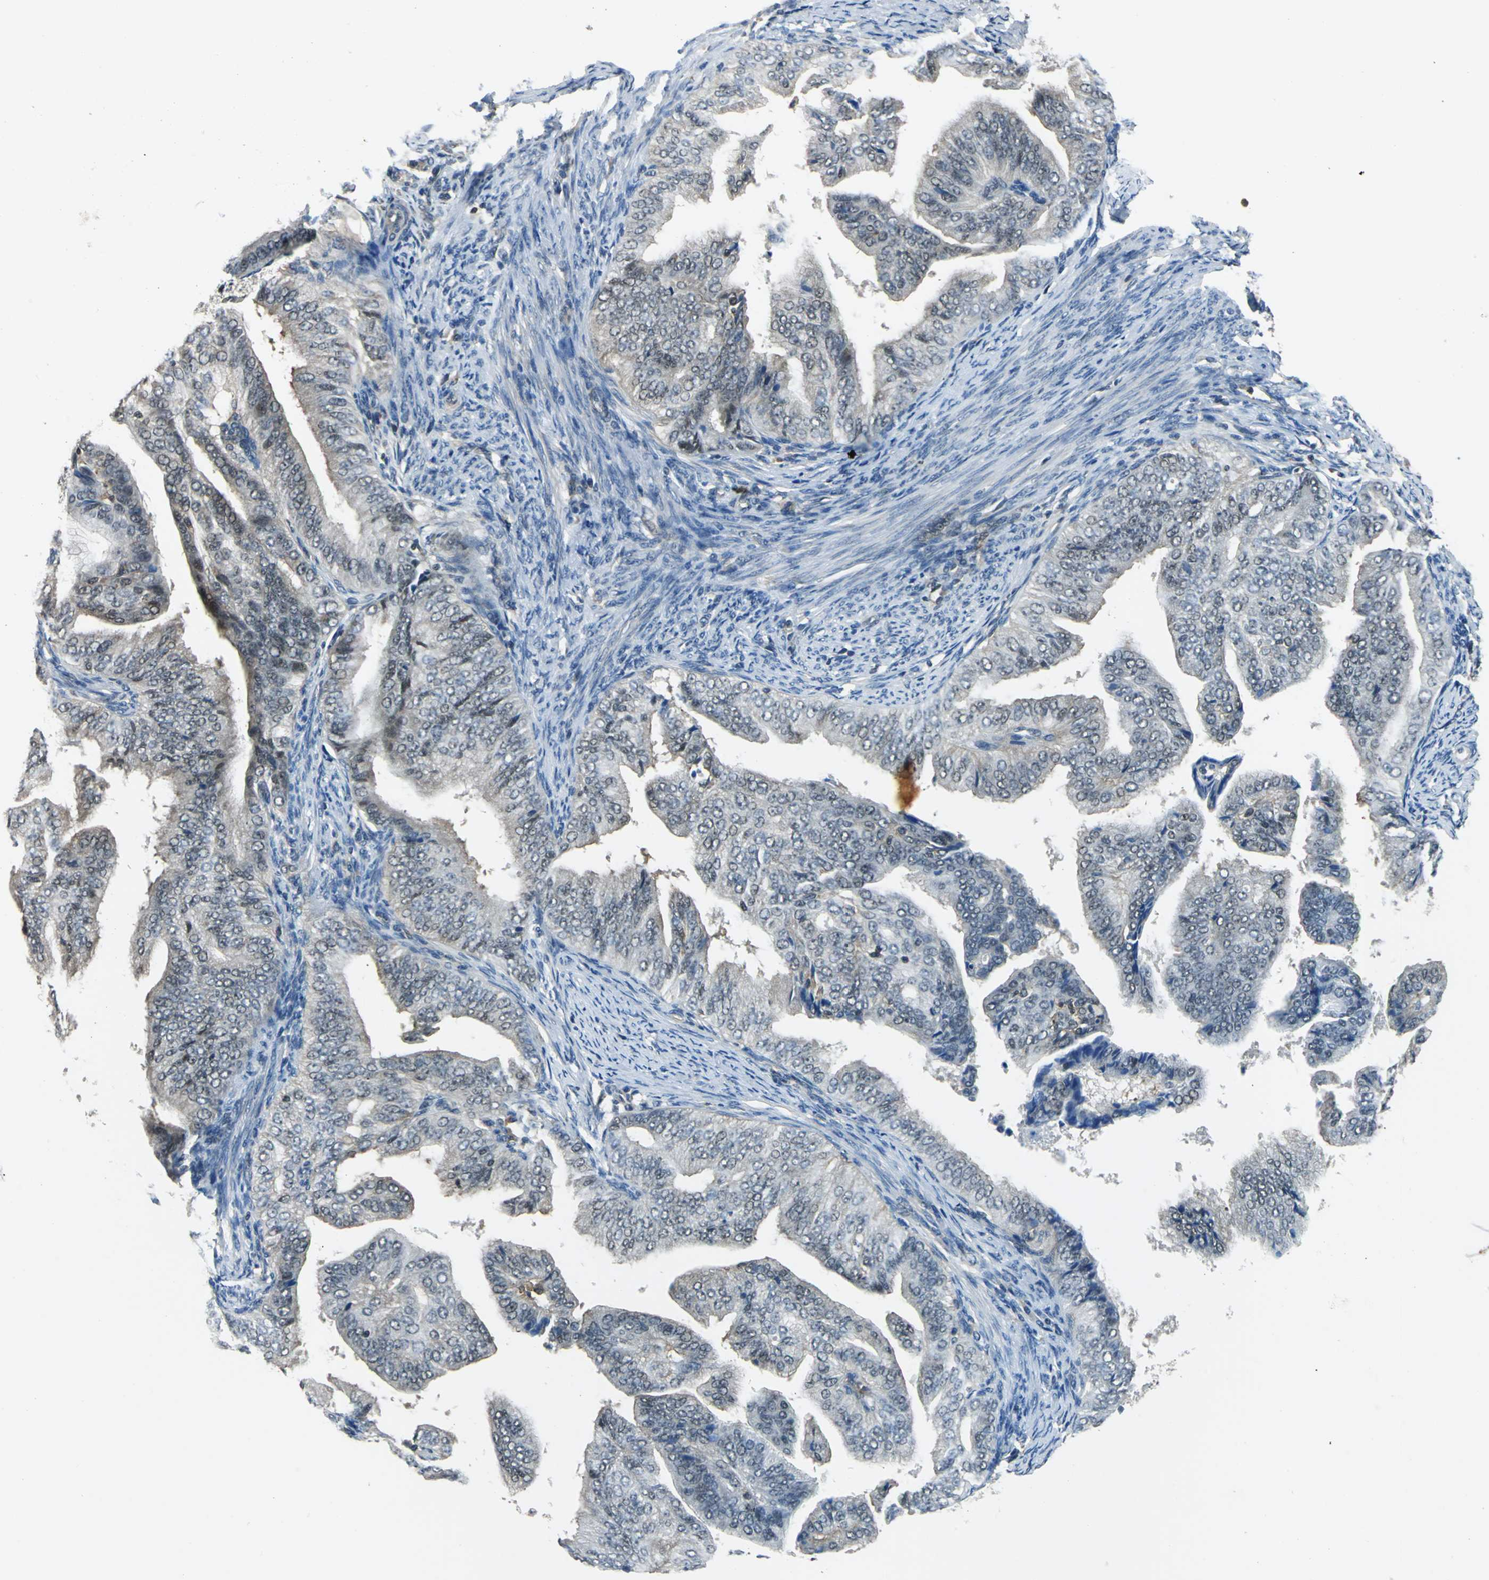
{"staining": {"intensity": "weak", "quantity": "<25%", "location": "cytoplasmic/membranous,nuclear"}, "tissue": "endometrial cancer", "cell_type": "Tumor cells", "image_type": "cancer", "snomed": [{"axis": "morphology", "description": "Adenocarcinoma, NOS"}, {"axis": "topography", "description": "Endometrium"}], "caption": "The image exhibits no staining of tumor cells in adenocarcinoma (endometrial). Nuclei are stained in blue.", "gene": "ARPC3", "patient": {"sex": "female", "age": 58}}